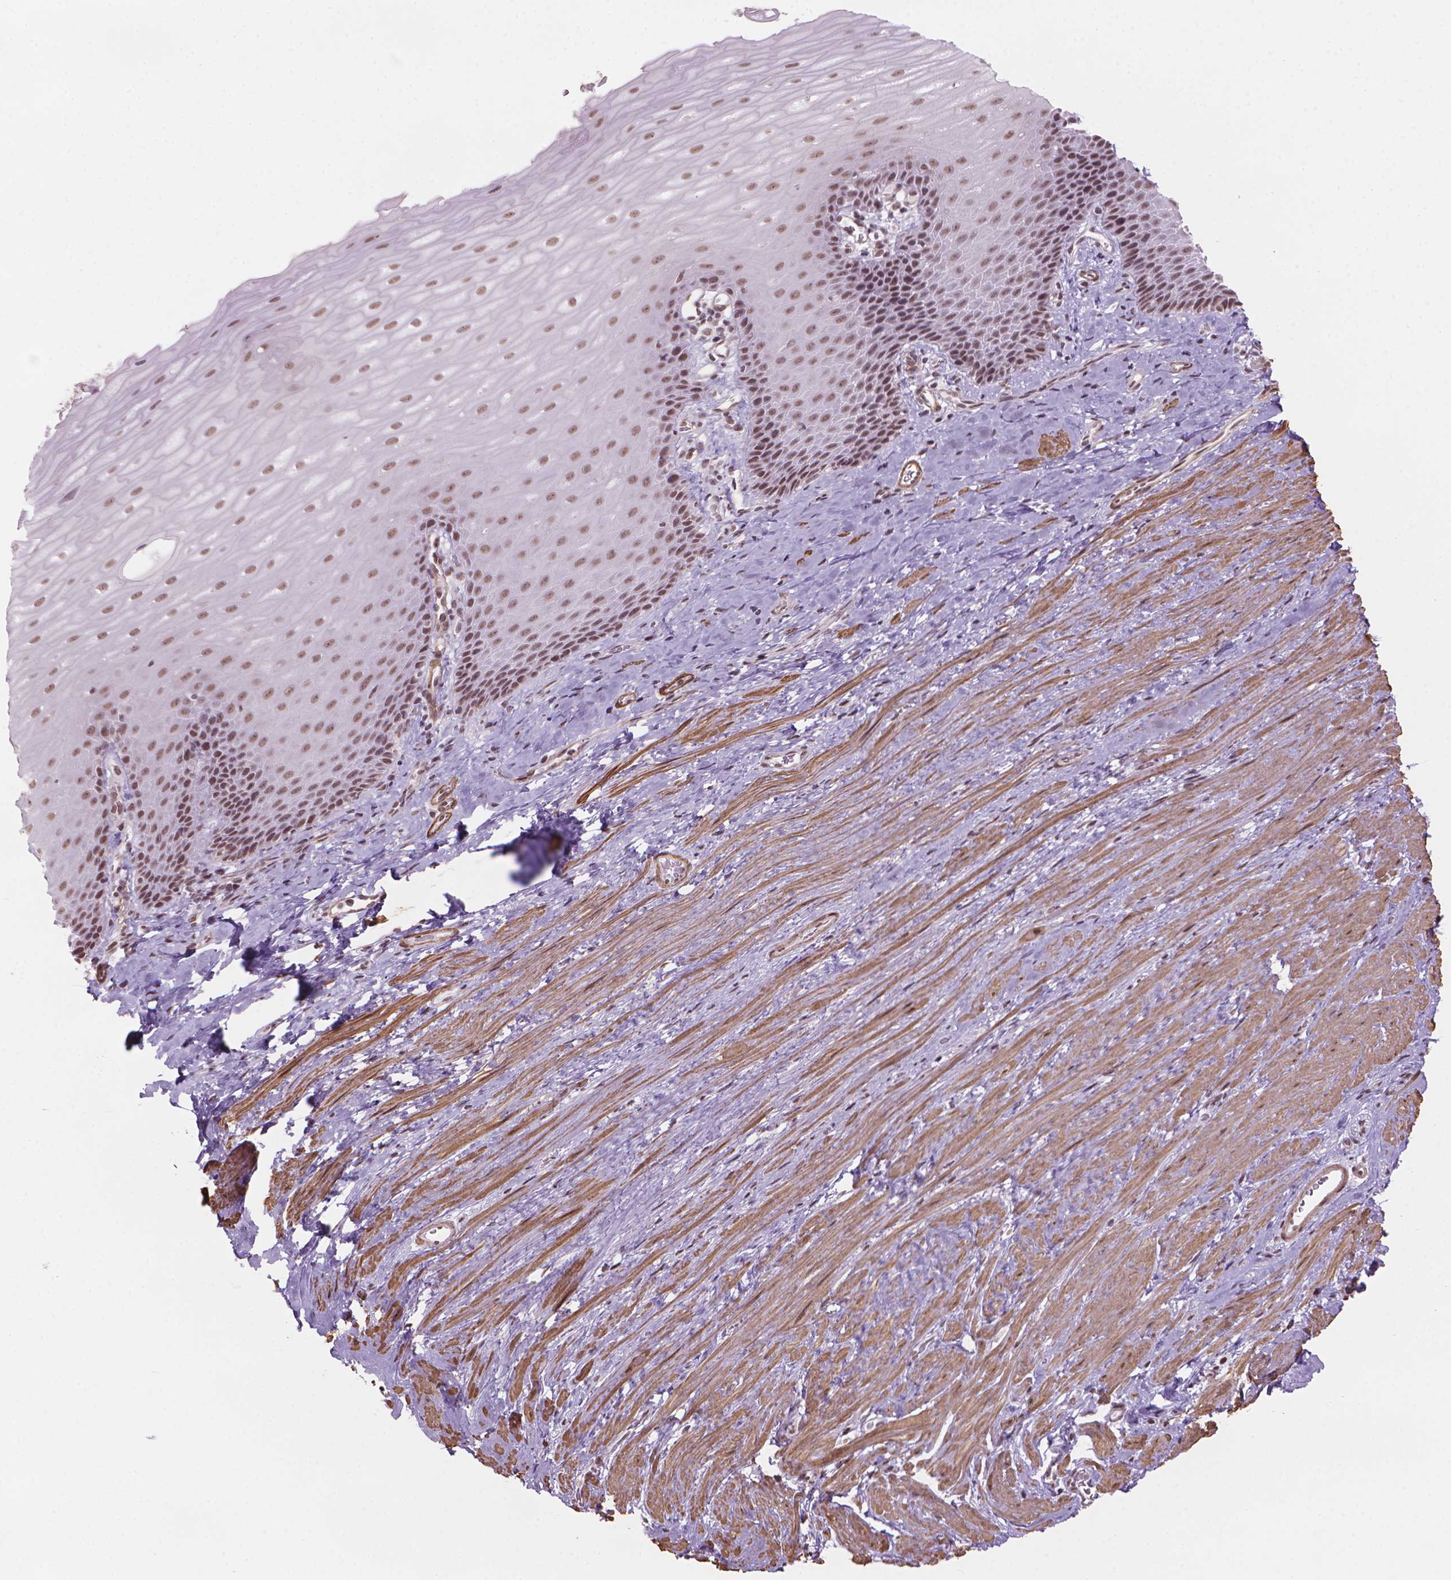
{"staining": {"intensity": "moderate", "quantity": ">75%", "location": "nuclear"}, "tissue": "esophagus", "cell_type": "Squamous epithelial cells", "image_type": "normal", "snomed": [{"axis": "morphology", "description": "Normal tissue, NOS"}, {"axis": "topography", "description": "Esophagus"}], "caption": "Squamous epithelial cells exhibit moderate nuclear positivity in about >75% of cells in benign esophagus.", "gene": "HOXD4", "patient": {"sex": "male", "age": 64}}